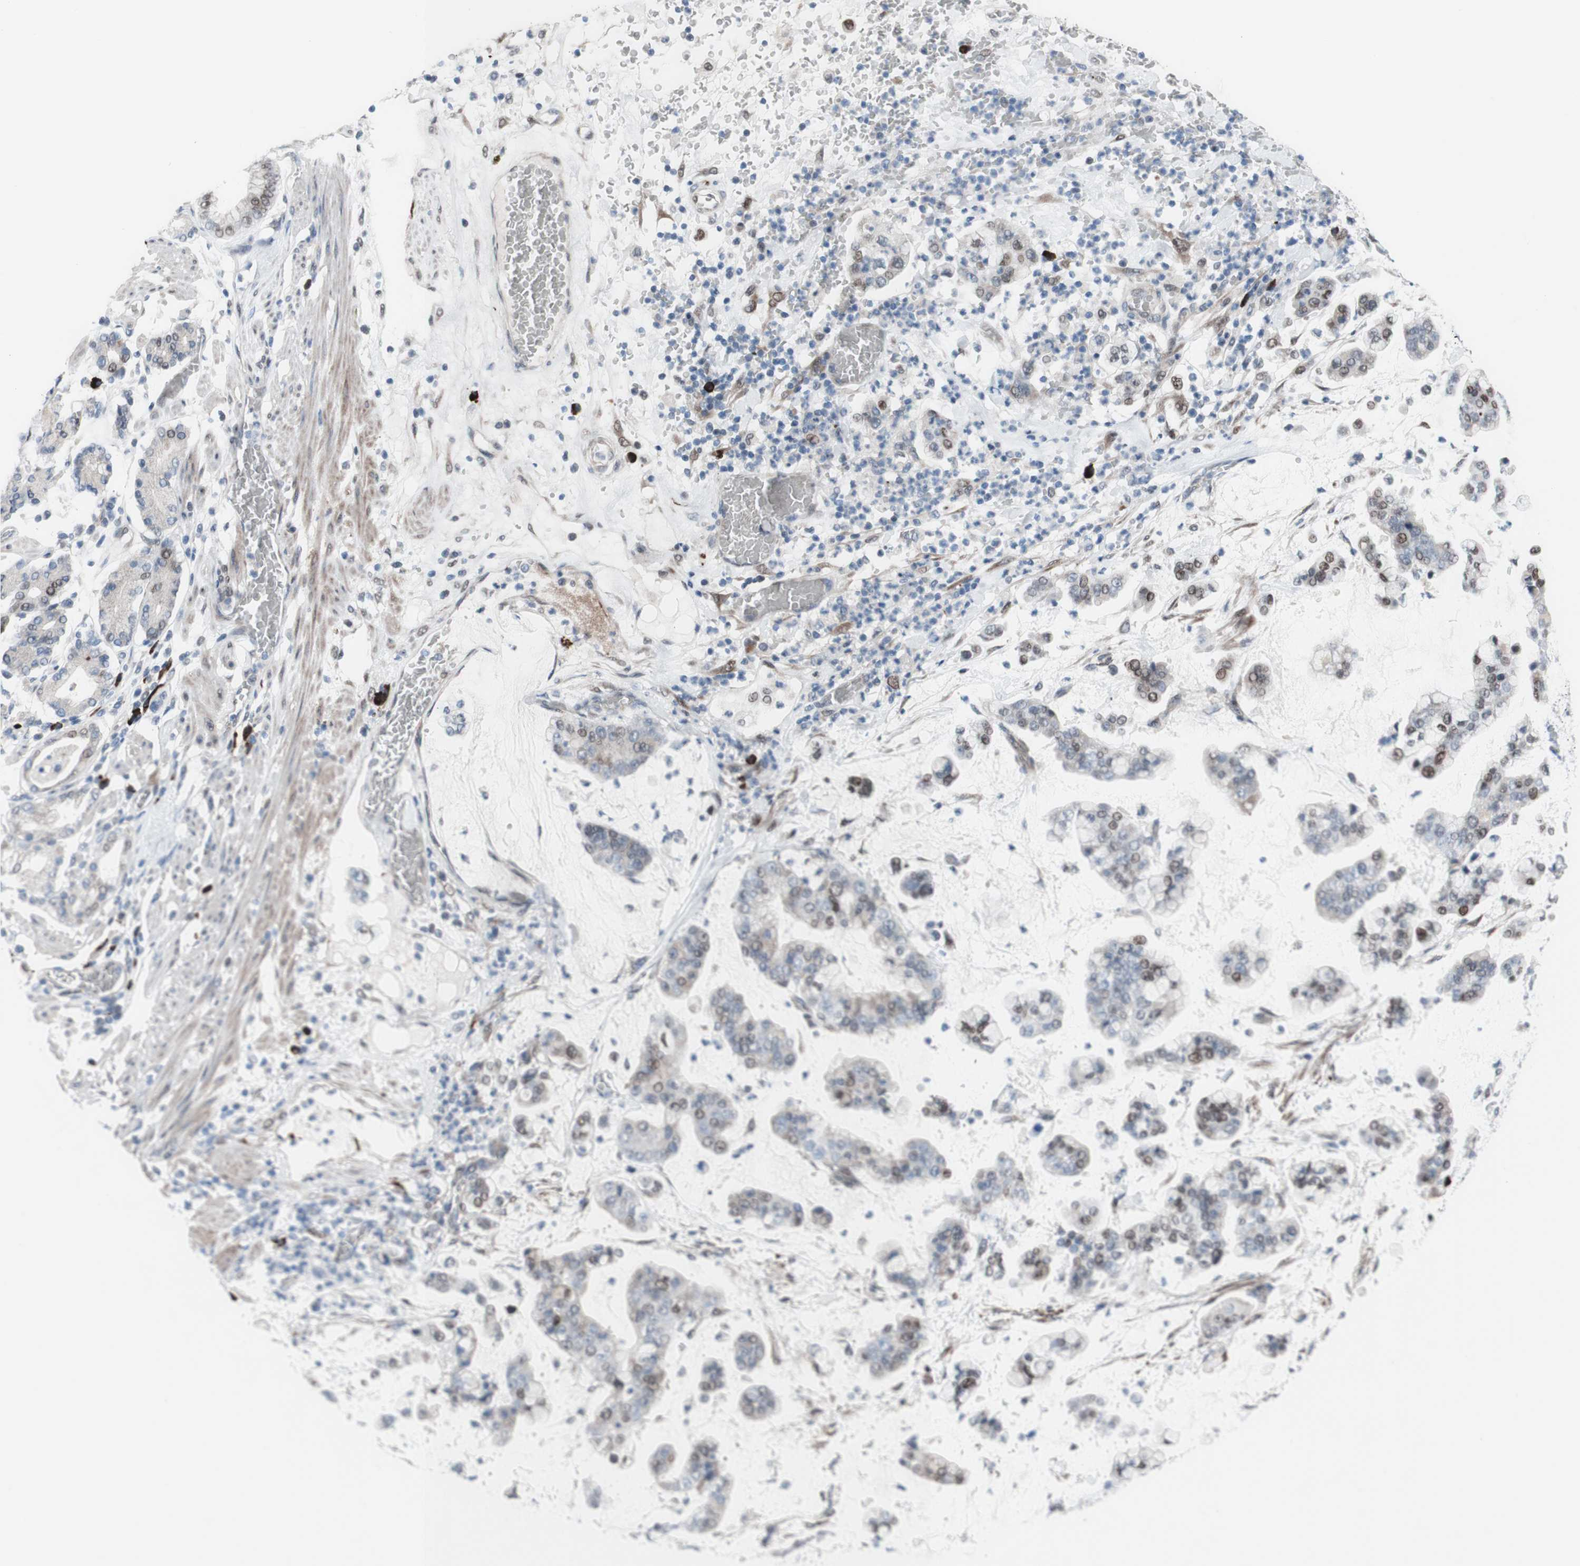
{"staining": {"intensity": "weak", "quantity": "<25%", "location": "nuclear"}, "tissue": "stomach cancer", "cell_type": "Tumor cells", "image_type": "cancer", "snomed": [{"axis": "morphology", "description": "Normal tissue, NOS"}, {"axis": "morphology", "description": "Adenocarcinoma, NOS"}, {"axis": "topography", "description": "Stomach, upper"}, {"axis": "topography", "description": "Stomach"}], "caption": "Immunohistochemical staining of human adenocarcinoma (stomach) shows no significant staining in tumor cells.", "gene": "PHTF2", "patient": {"sex": "male", "age": 76}}